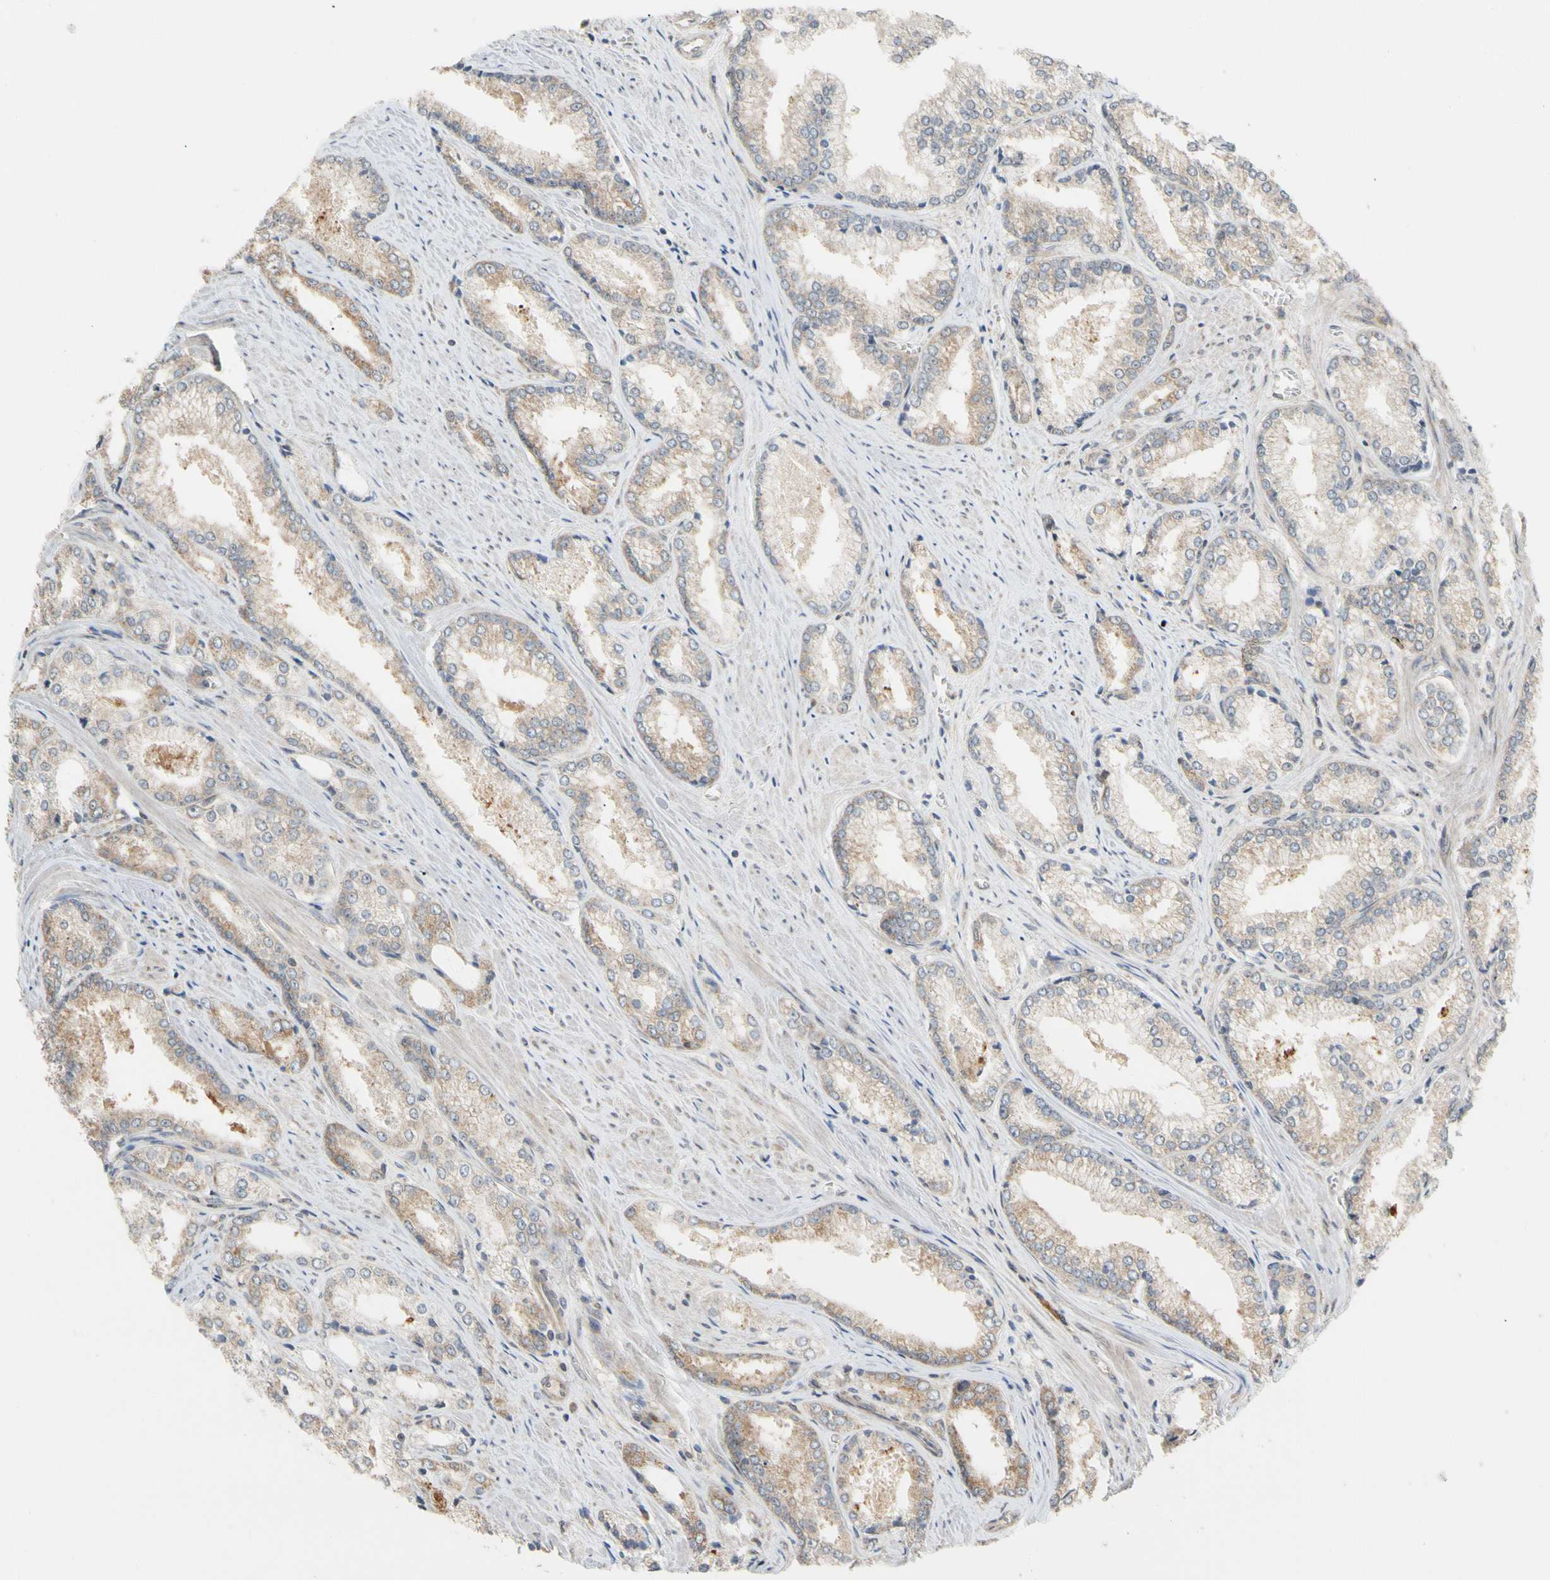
{"staining": {"intensity": "weak", "quantity": "25%-75%", "location": "cytoplasmic/membranous"}, "tissue": "prostate cancer", "cell_type": "Tumor cells", "image_type": "cancer", "snomed": [{"axis": "morphology", "description": "Adenocarcinoma, Low grade"}, {"axis": "topography", "description": "Prostate"}], "caption": "Immunohistochemistry photomicrograph of neoplastic tissue: human prostate low-grade adenocarcinoma stained using immunohistochemistry shows low levels of weak protein expression localized specifically in the cytoplasmic/membranous of tumor cells, appearing as a cytoplasmic/membranous brown color.", "gene": "ANKHD1", "patient": {"sex": "male", "age": 64}}